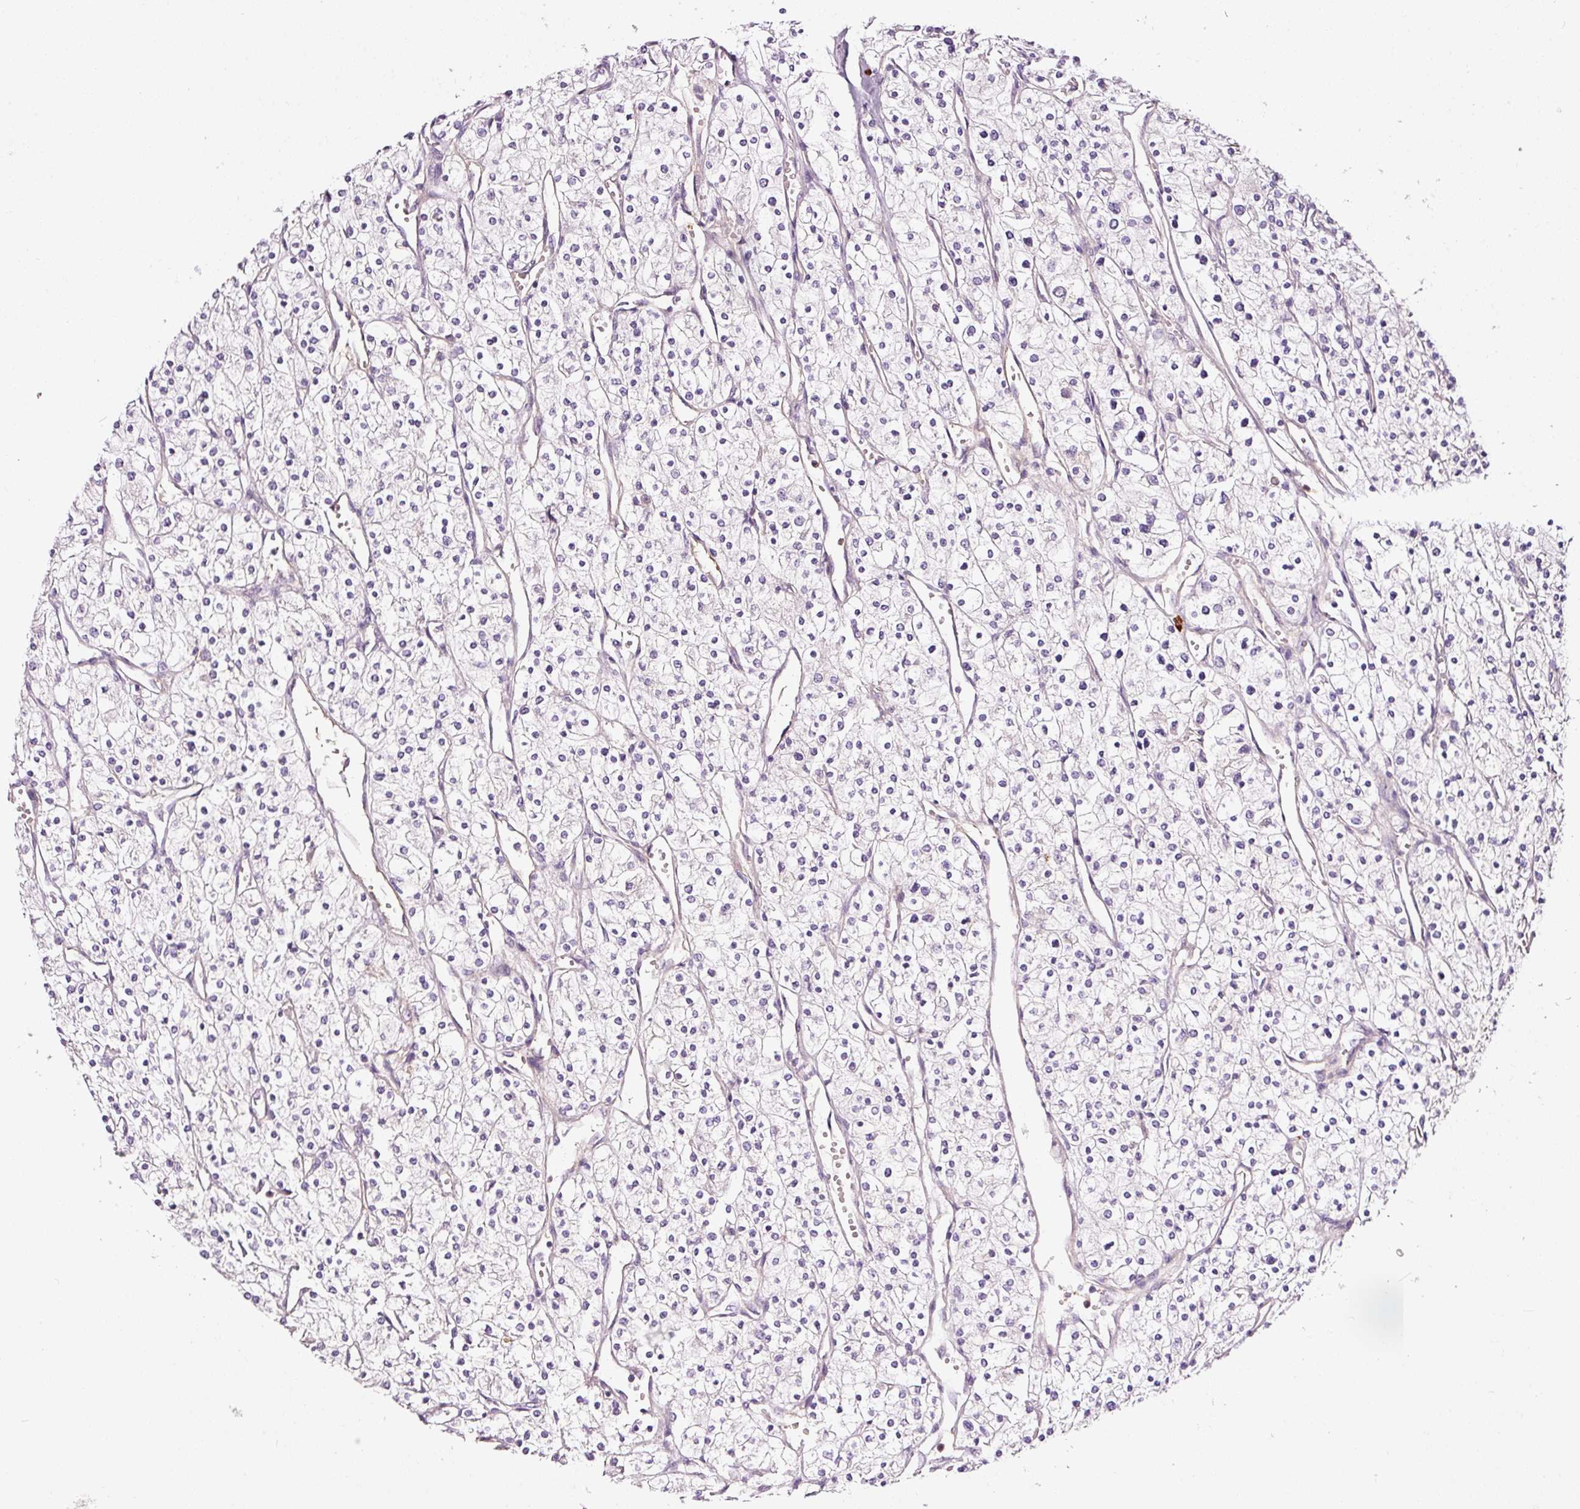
{"staining": {"intensity": "negative", "quantity": "none", "location": "none"}, "tissue": "renal cancer", "cell_type": "Tumor cells", "image_type": "cancer", "snomed": [{"axis": "morphology", "description": "Adenocarcinoma, NOS"}, {"axis": "topography", "description": "Kidney"}], "caption": "Tumor cells show no significant expression in adenocarcinoma (renal).", "gene": "ABCB4", "patient": {"sex": "male", "age": 80}}